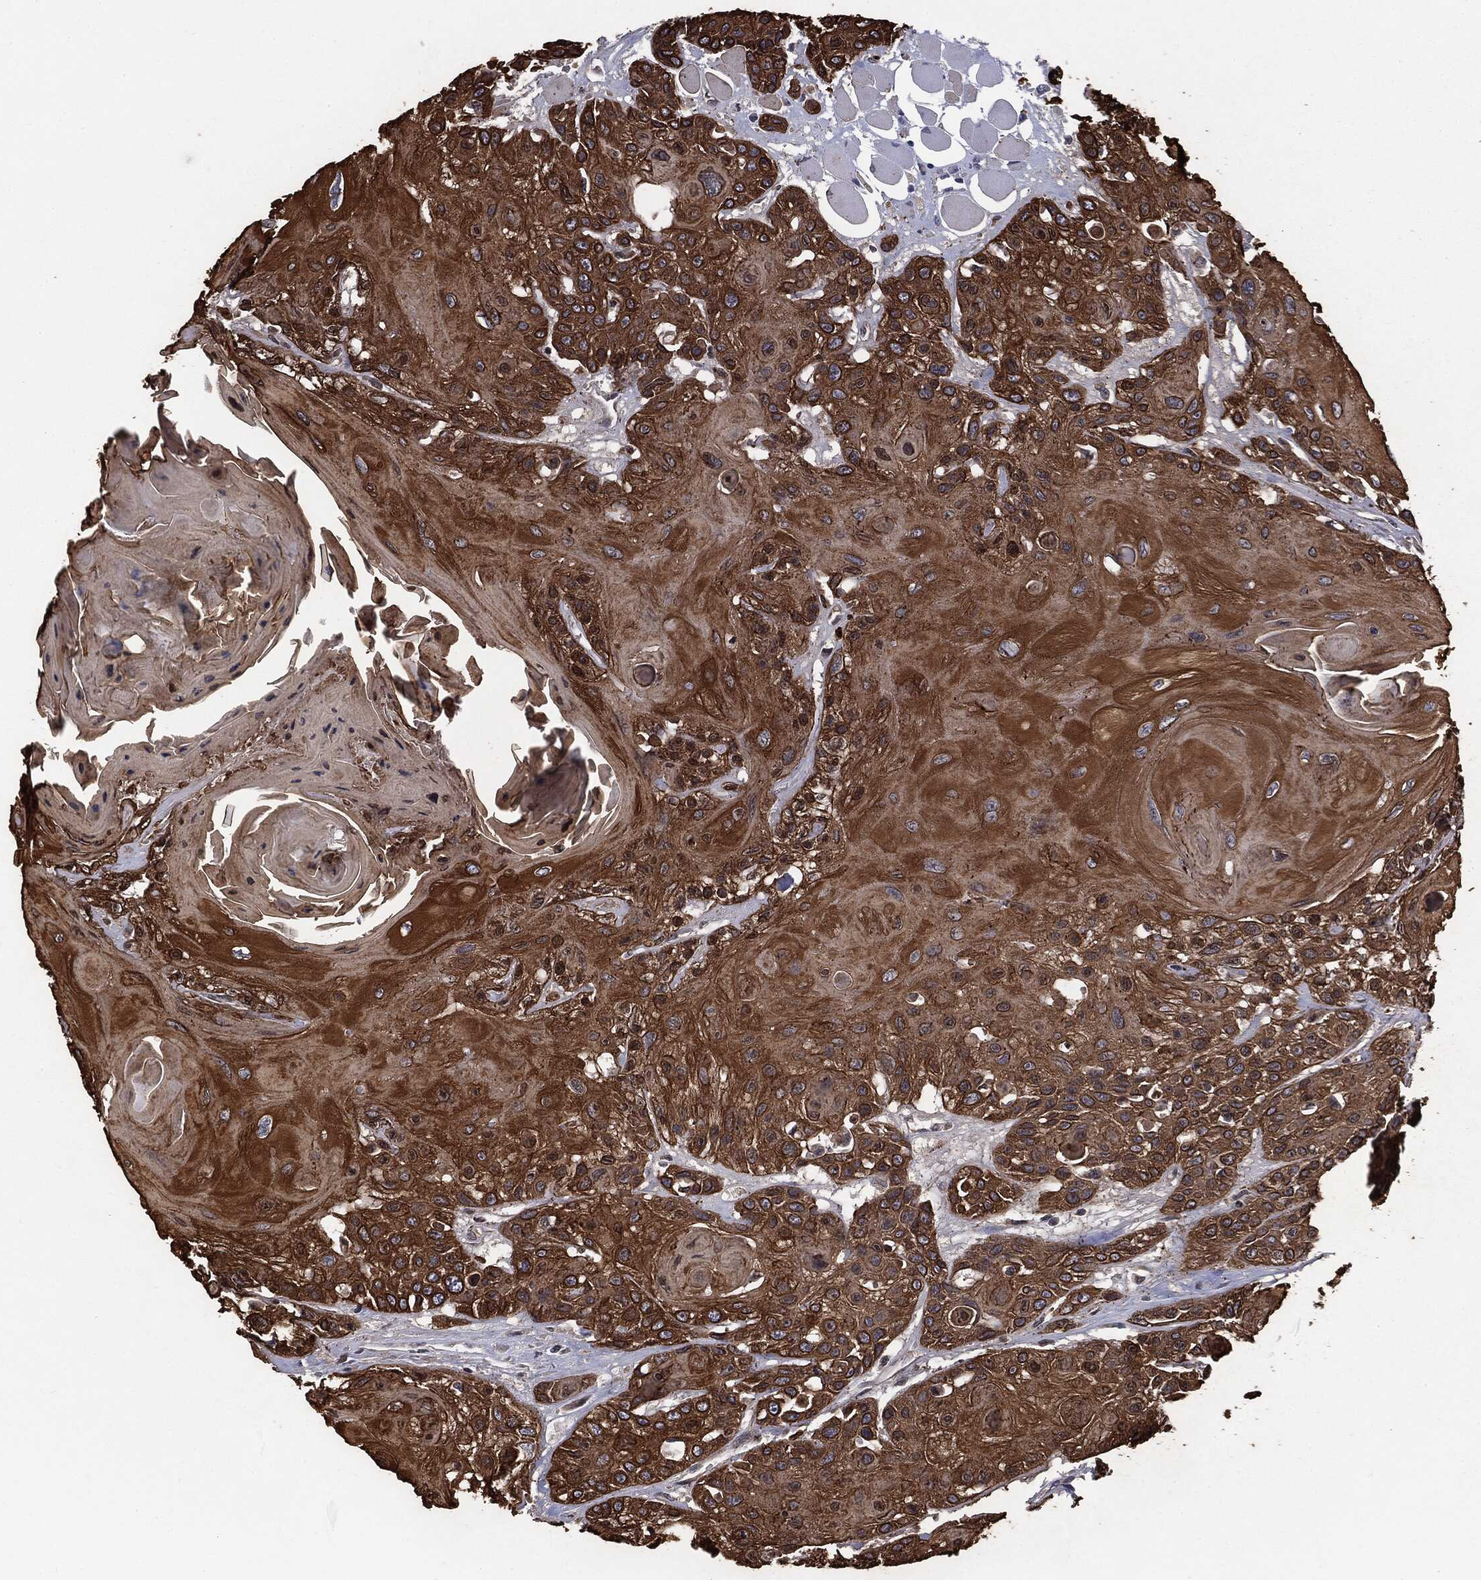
{"staining": {"intensity": "strong", "quantity": ">75%", "location": "cytoplasmic/membranous"}, "tissue": "head and neck cancer", "cell_type": "Tumor cells", "image_type": "cancer", "snomed": [{"axis": "morphology", "description": "Squamous cell carcinoma, NOS"}, {"axis": "topography", "description": "Head-Neck"}], "caption": "Protein expression by immunohistochemistry (IHC) shows strong cytoplasmic/membranous staining in approximately >75% of tumor cells in squamous cell carcinoma (head and neck).", "gene": "KRT5", "patient": {"sex": "female", "age": 59}}